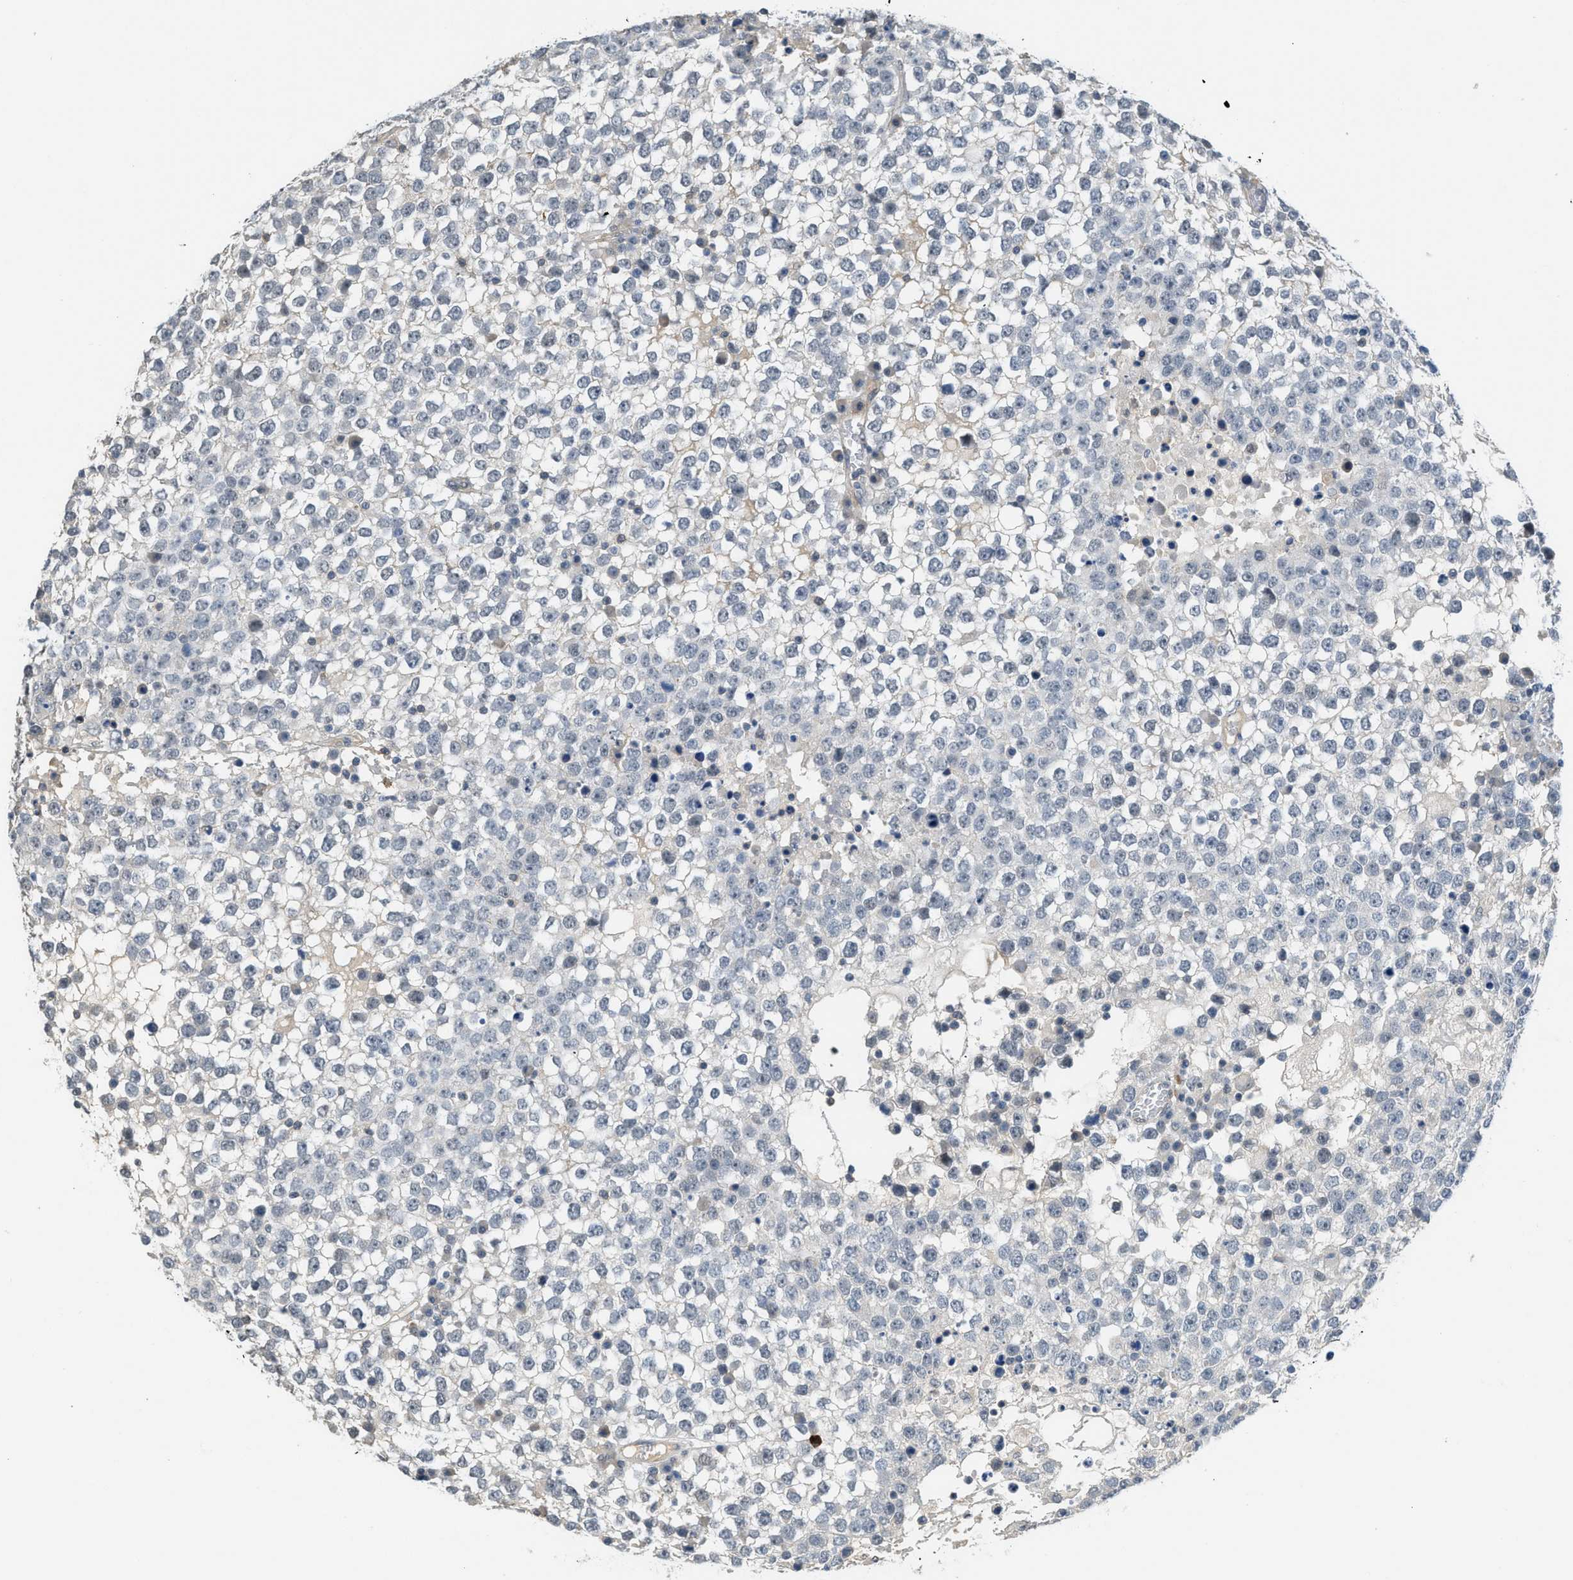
{"staining": {"intensity": "negative", "quantity": "none", "location": "none"}, "tissue": "testis cancer", "cell_type": "Tumor cells", "image_type": "cancer", "snomed": [{"axis": "morphology", "description": "Seminoma, NOS"}, {"axis": "topography", "description": "Testis"}], "caption": "This is an IHC histopathology image of human testis cancer. There is no positivity in tumor cells.", "gene": "TMEM154", "patient": {"sex": "male", "age": 65}}